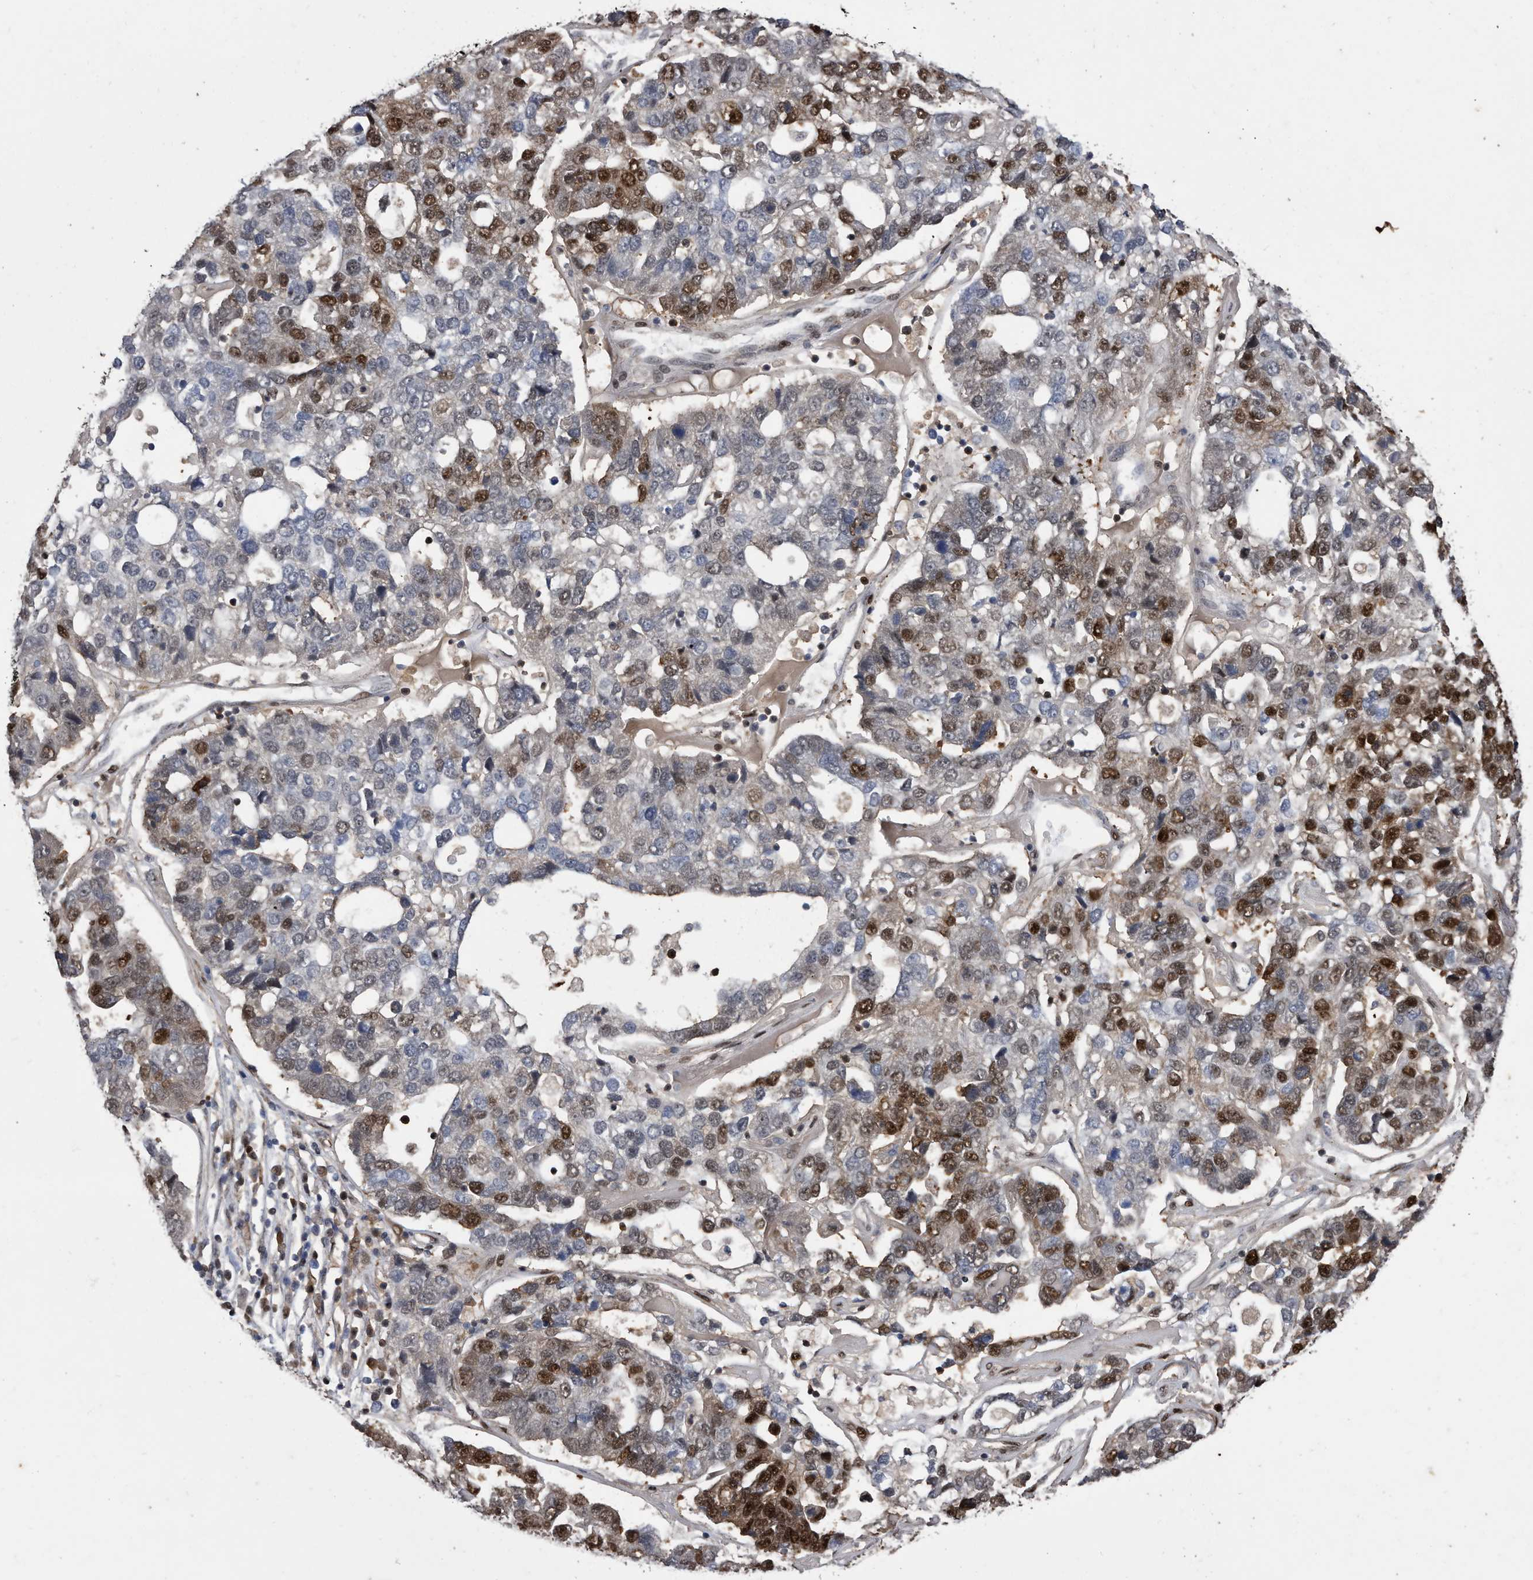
{"staining": {"intensity": "strong", "quantity": "<25%", "location": "nuclear"}, "tissue": "pancreatic cancer", "cell_type": "Tumor cells", "image_type": "cancer", "snomed": [{"axis": "morphology", "description": "Adenocarcinoma, NOS"}, {"axis": "topography", "description": "Pancreas"}], "caption": "About <25% of tumor cells in pancreatic cancer (adenocarcinoma) display strong nuclear protein expression as visualized by brown immunohistochemical staining.", "gene": "RAD23B", "patient": {"sex": "female", "age": 61}}